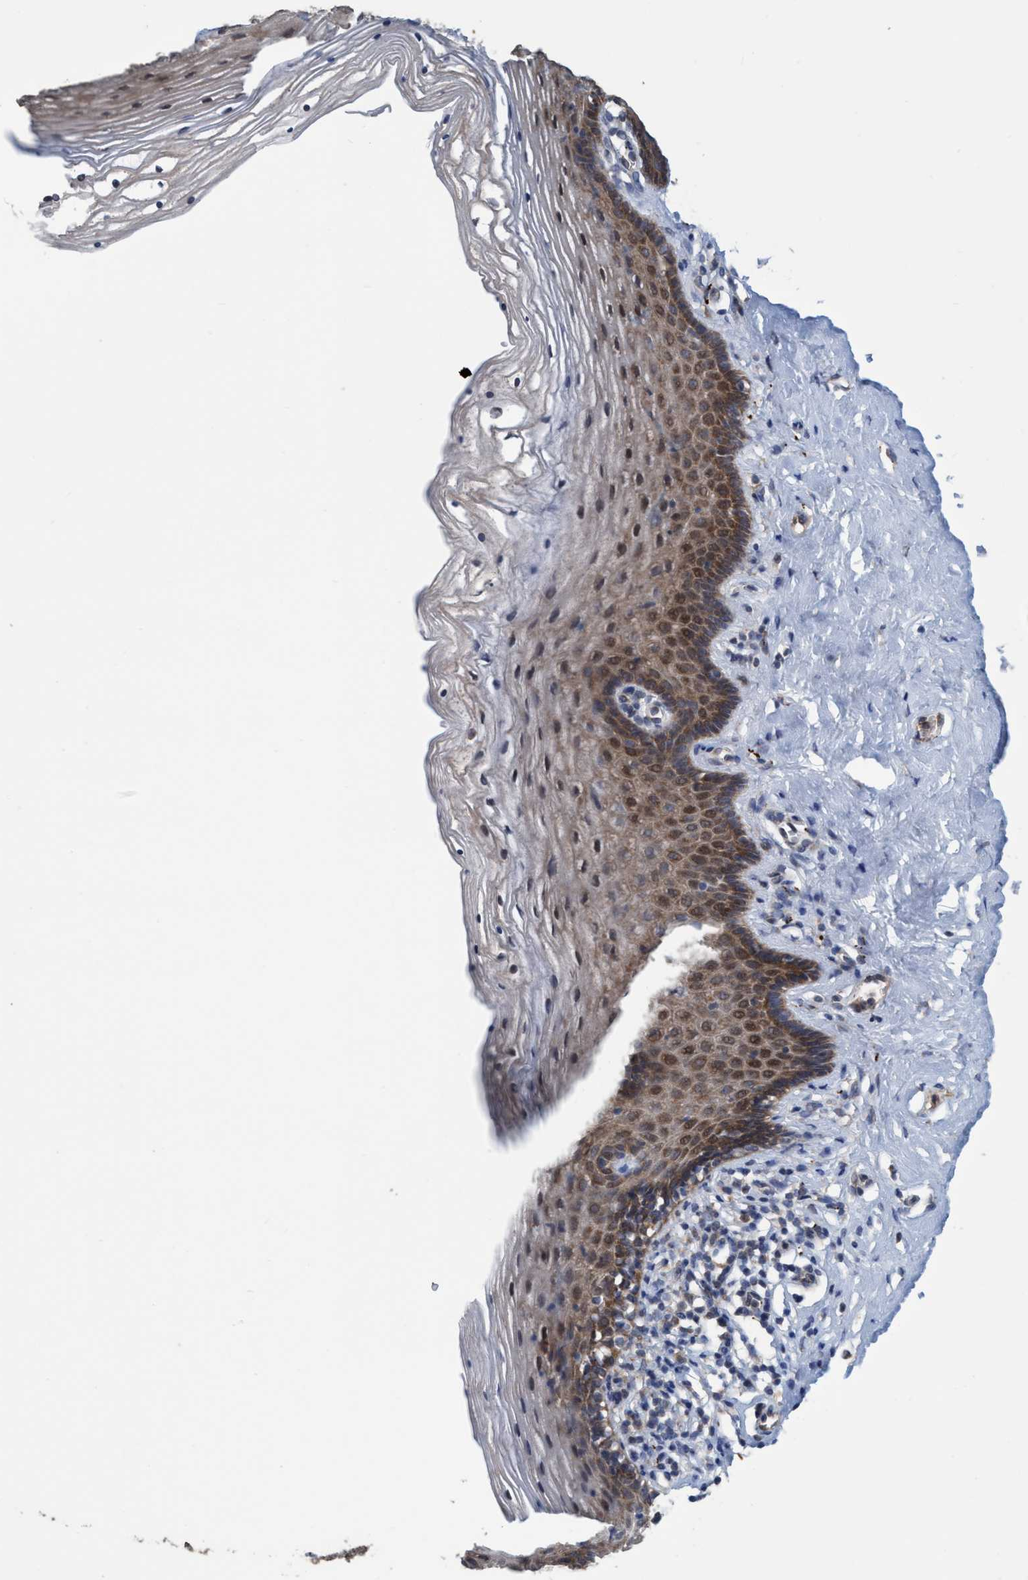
{"staining": {"intensity": "moderate", "quantity": ">75%", "location": "cytoplasmic/membranous"}, "tissue": "vagina", "cell_type": "Squamous epithelial cells", "image_type": "normal", "snomed": [{"axis": "morphology", "description": "Normal tissue, NOS"}, {"axis": "topography", "description": "Vagina"}], "caption": "Vagina stained with DAB immunohistochemistry (IHC) shows medium levels of moderate cytoplasmic/membranous staining in about >75% of squamous epithelial cells. The protein is shown in brown color, while the nuclei are stained blue.", "gene": "BBS9", "patient": {"sex": "female", "age": 32}}